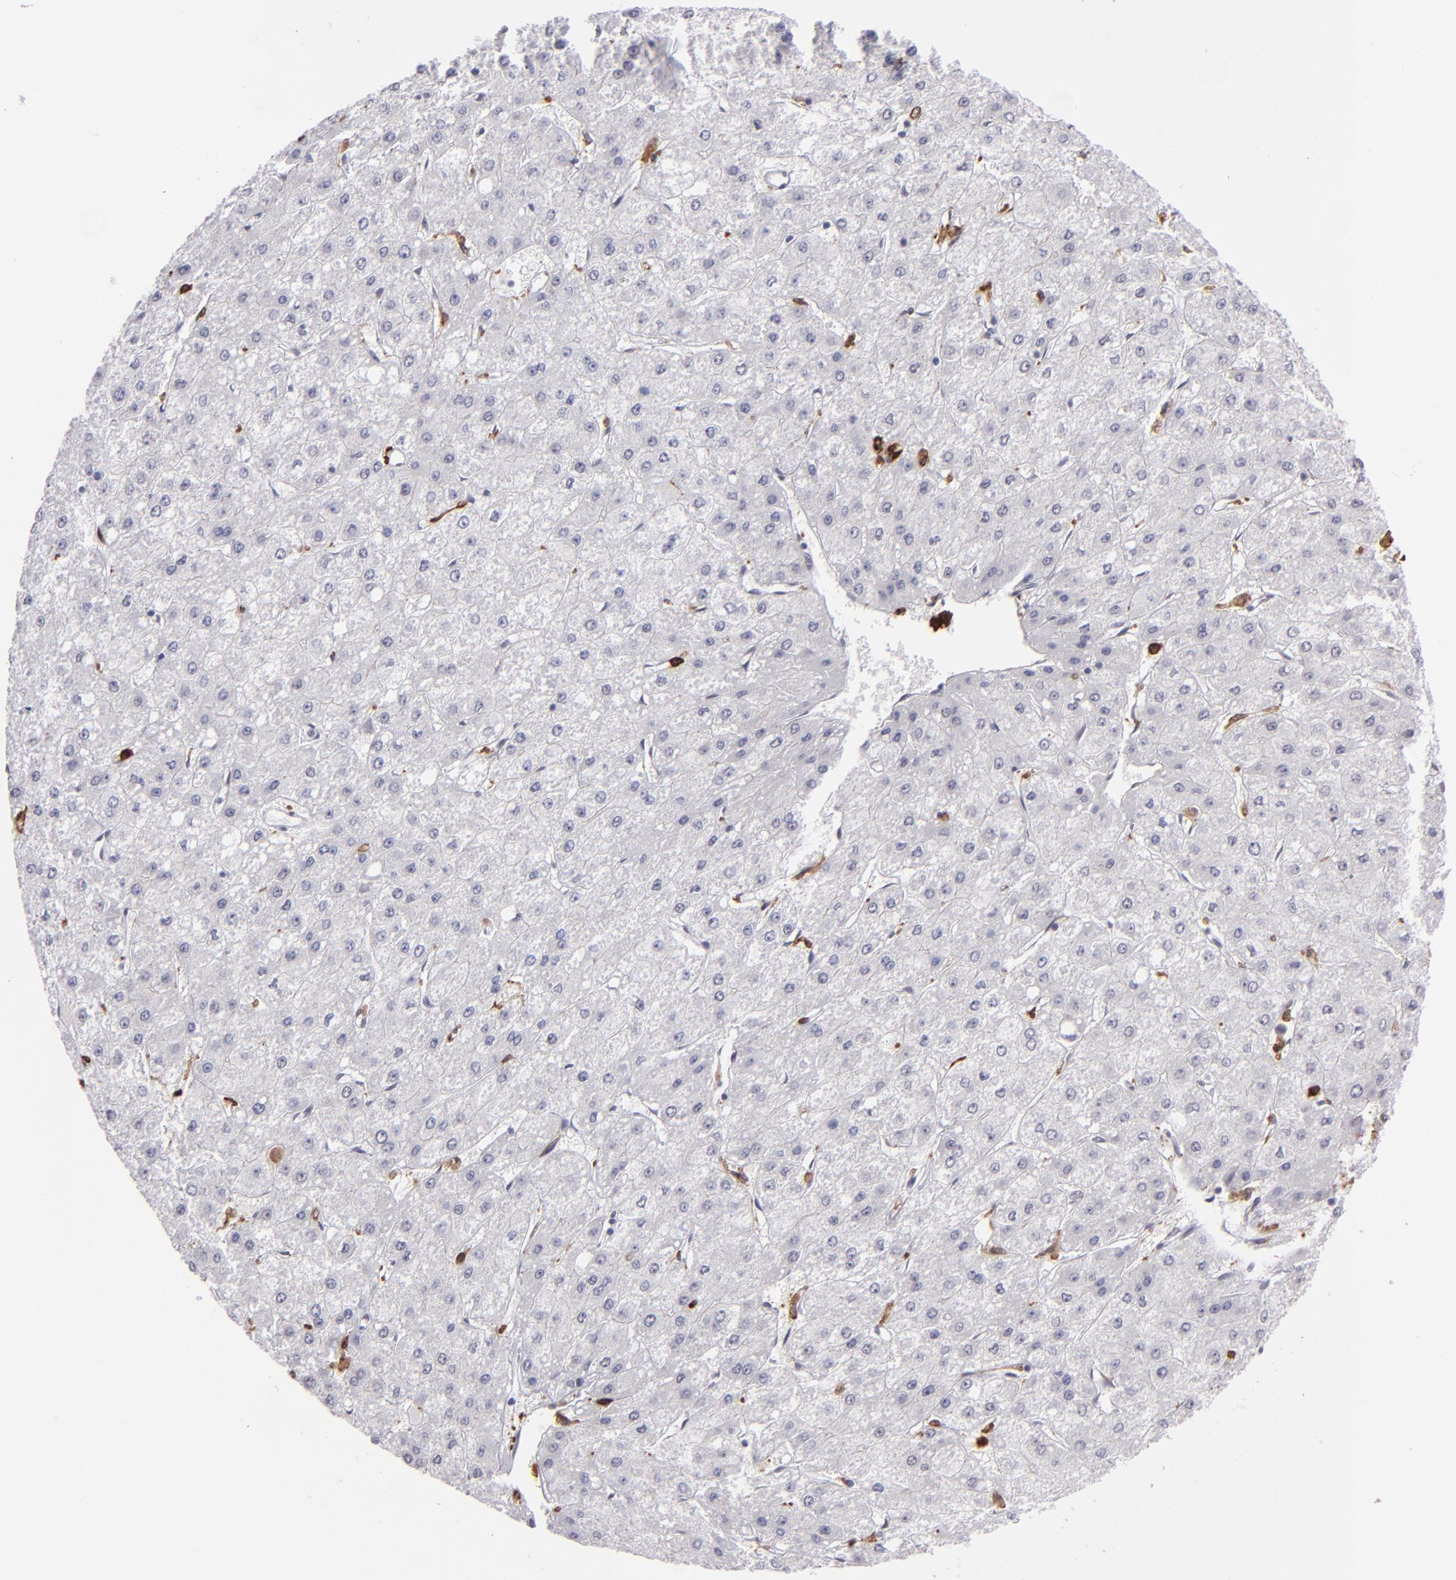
{"staining": {"intensity": "negative", "quantity": "none", "location": "none"}, "tissue": "liver cancer", "cell_type": "Tumor cells", "image_type": "cancer", "snomed": [{"axis": "morphology", "description": "Carcinoma, Hepatocellular, NOS"}, {"axis": "topography", "description": "Liver"}], "caption": "Tumor cells show no significant protein staining in liver cancer (hepatocellular carcinoma). The staining was performed using DAB to visualize the protein expression in brown, while the nuclei were stained in blue with hematoxylin (Magnification: 20x).", "gene": "NCF2", "patient": {"sex": "female", "age": 52}}